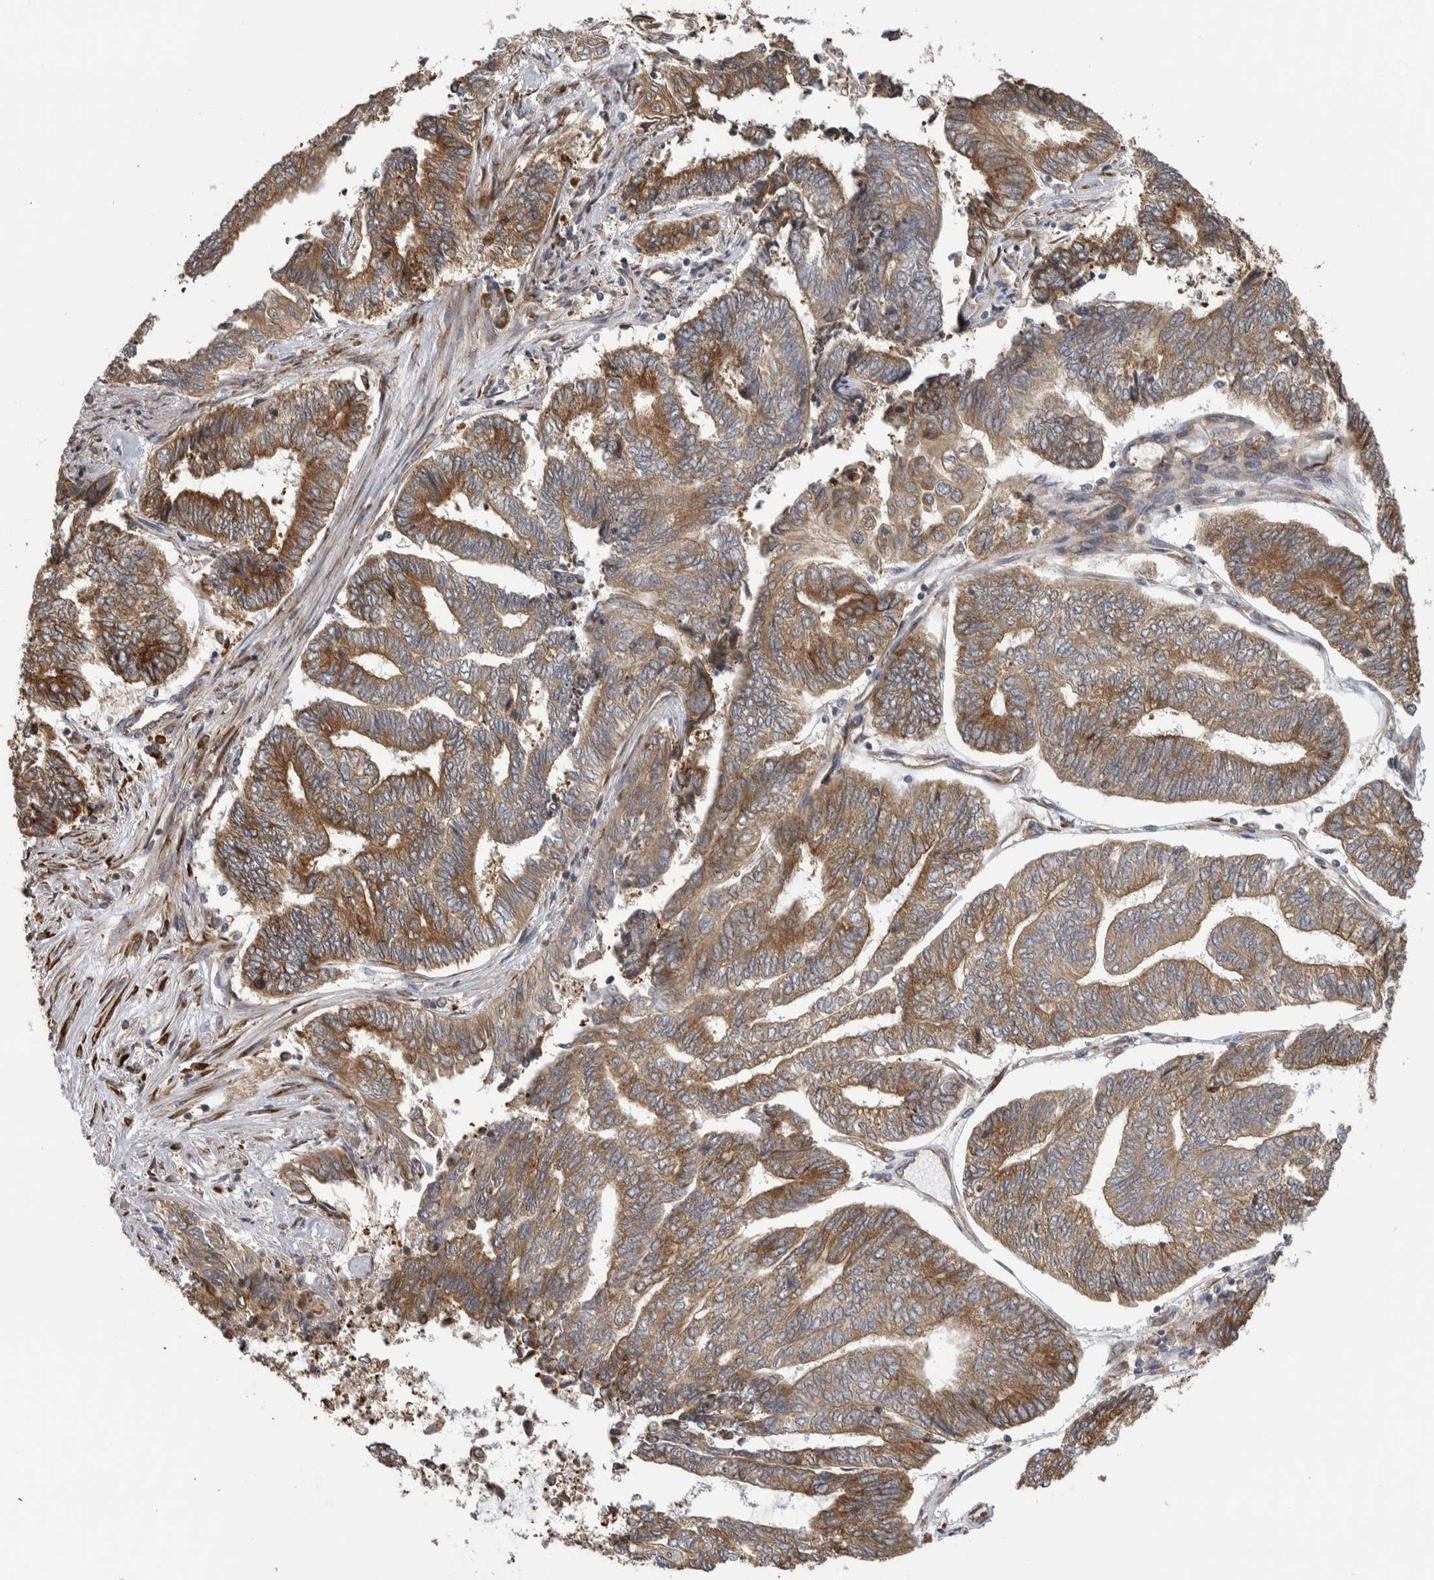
{"staining": {"intensity": "moderate", "quantity": ">75%", "location": "cytoplasmic/membranous"}, "tissue": "endometrial cancer", "cell_type": "Tumor cells", "image_type": "cancer", "snomed": [{"axis": "morphology", "description": "Adenocarcinoma, NOS"}, {"axis": "topography", "description": "Uterus"}, {"axis": "topography", "description": "Endometrium"}], "caption": "A brown stain highlights moderate cytoplasmic/membranous positivity of a protein in endometrial cancer tumor cells. The staining was performed using DAB to visualize the protein expression in brown, while the nuclei were stained in blue with hematoxylin (Magnification: 20x).", "gene": "EIF3H", "patient": {"sex": "female", "age": 70}}